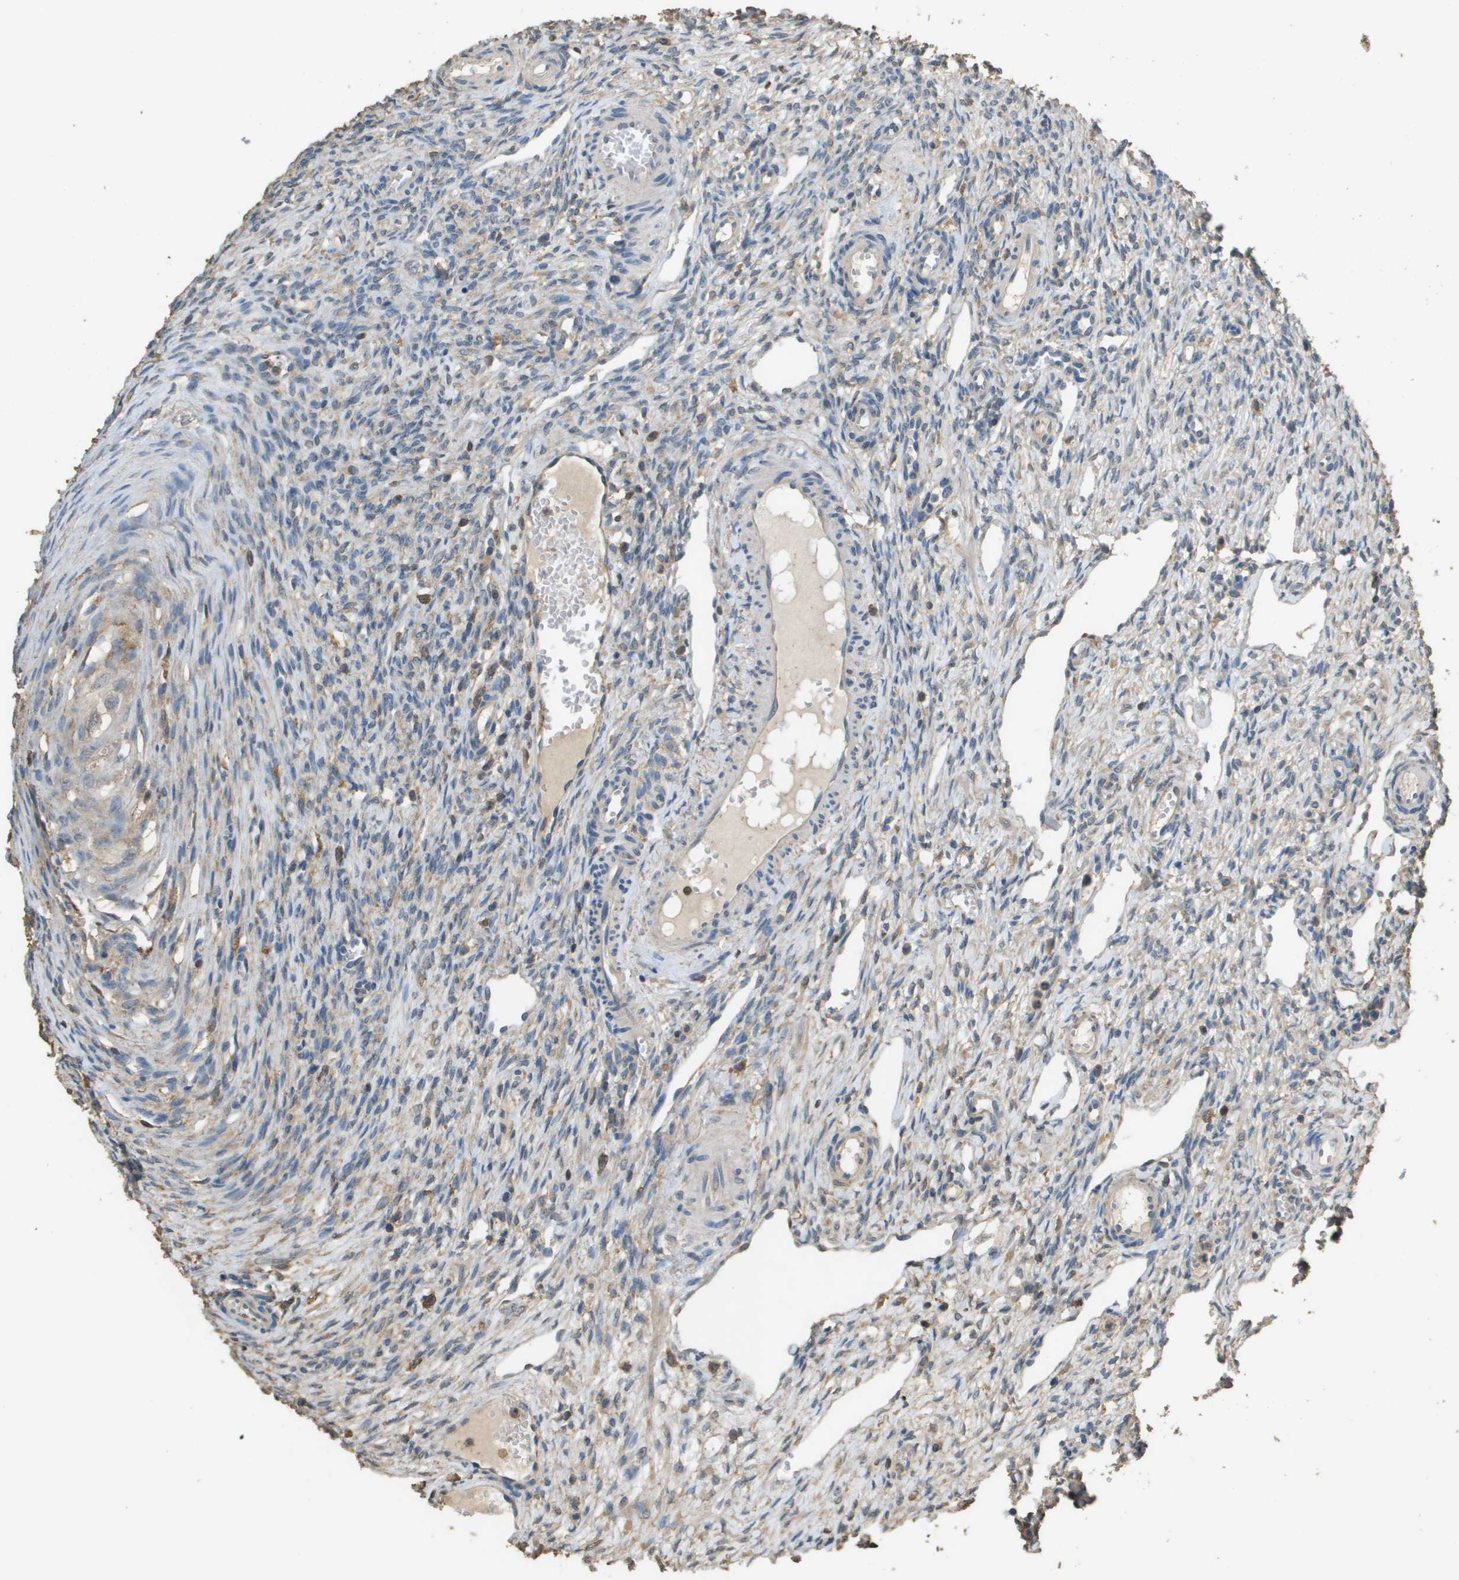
{"staining": {"intensity": "weak", "quantity": "<25%", "location": "cytoplasmic/membranous"}, "tissue": "ovary", "cell_type": "Ovarian stroma cells", "image_type": "normal", "snomed": [{"axis": "morphology", "description": "Normal tissue, NOS"}, {"axis": "topography", "description": "Ovary"}], "caption": "IHC histopathology image of normal human ovary stained for a protein (brown), which reveals no expression in ovarian stroma cells.", "gene": "MS4A7", "patient": {"sex": "female", "age": 33}}